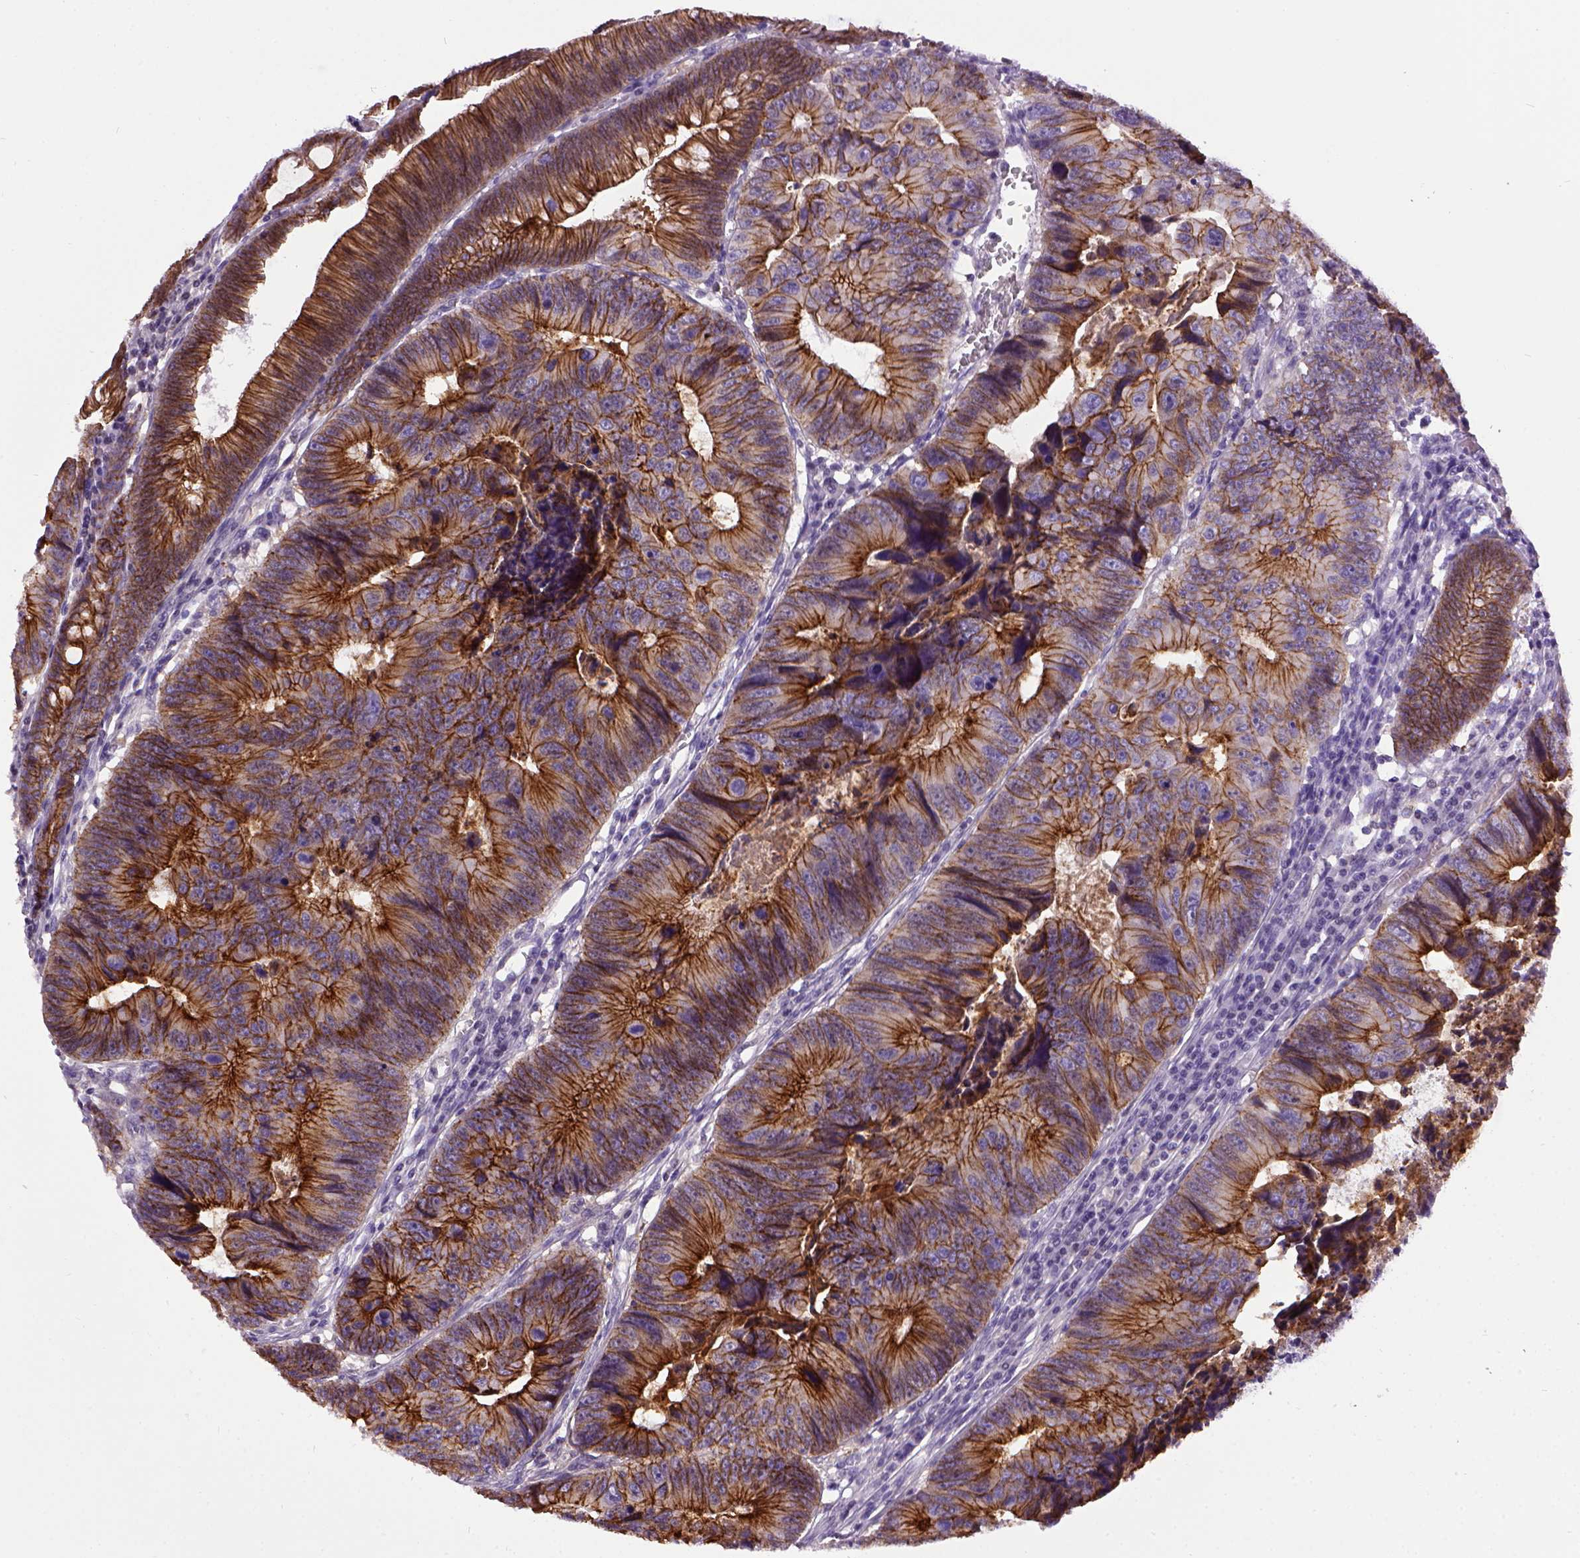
{"staining": {"intensity": "strong", "quantity": ">75%", "location": "cytoplasmic/membranous"}, "tissue": "colorectal cancer", "cell_type": "Tumor cells", "image_type": "cancer", "snomed": [{"axis": "morphology", "description": "Adenocarcinoma, NOS"}, {"axis": "topography", "description": "Colon"}], "caption": "DAB immunohistochemical staining of human colorectal adenocarcinoma displays strong cytoplasmic/membranous protein positivity in approximately >75% of tumor cells.", "gene": "CDH1", "patient": {"sex": "female", "age": 87}}